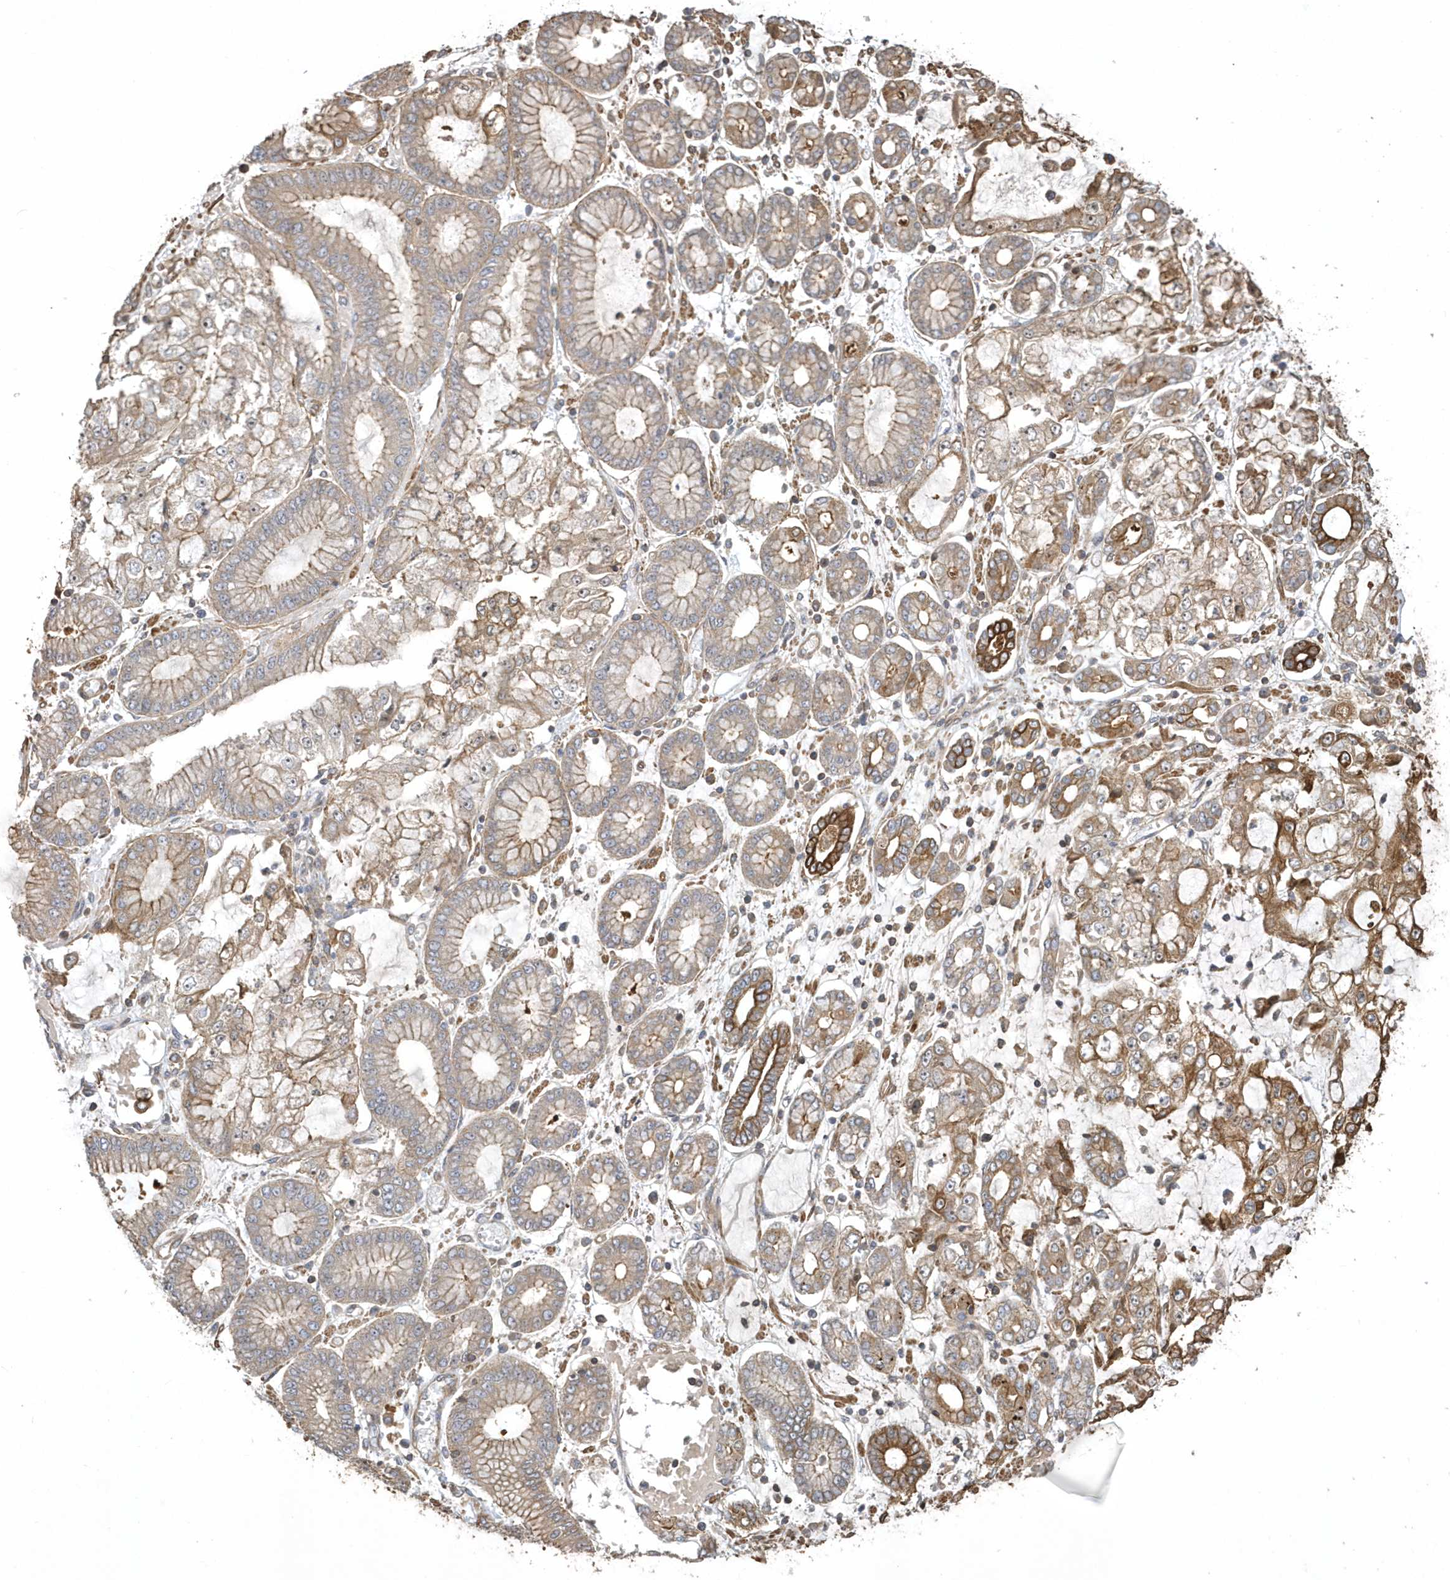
{"staining": {"intensity": "moderate", "quantity": "25%-75%", "location": "cytoplasmic/membranous"}, "tissue": "stomach cancer", "cell_type": "Tumor cells", "image_type": "cancer", "snomed": [{"axis": "morphology", "description": "Adenocarcinoma, NOS"}, {"axis": "topography", "description": "Stomach"}], "caption": "Tumor cells exhibit moderate cytoplasmic/membranous positivity in about 25%-75% of cells in stomach adenocarcinoma.", "gene": "SENP8", "patient": {"sex": "male", "age": 76}}